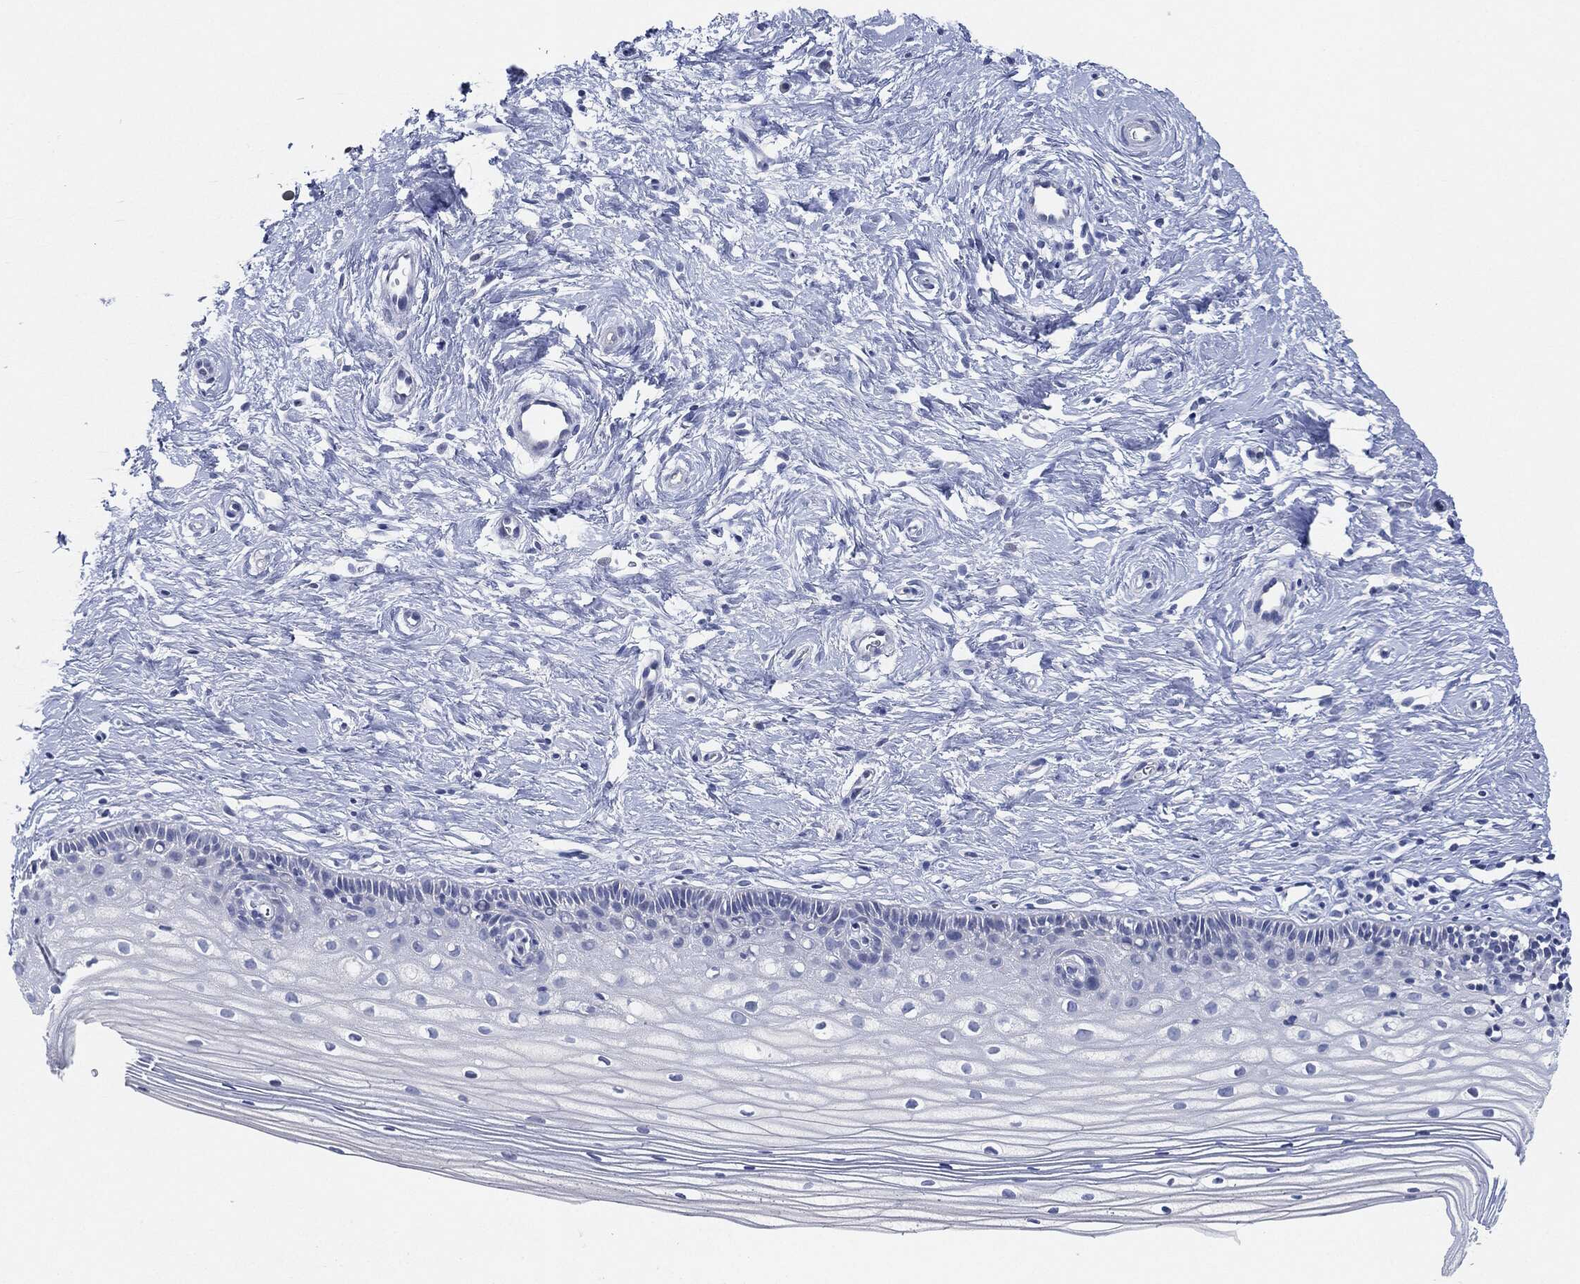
{"staining": {"intensity": "negative", "quantity": "none", "location": "none"}, "tissue": "cervix", "cell_type": "Squamous epithelial cells", "image_type": "normal", "snomed": [{"axis": "morphology", "description": "Normal tissue, NOS"}, {"axis": "topography", "description": "Cervix"}], "caption": "Human cervix stained for a protein using immunohistochemistry (IHC) demonstrates no expression in squamous epithelial cells.", "gene": "AFP", "patient": {"sex": "female", "age": 40}}